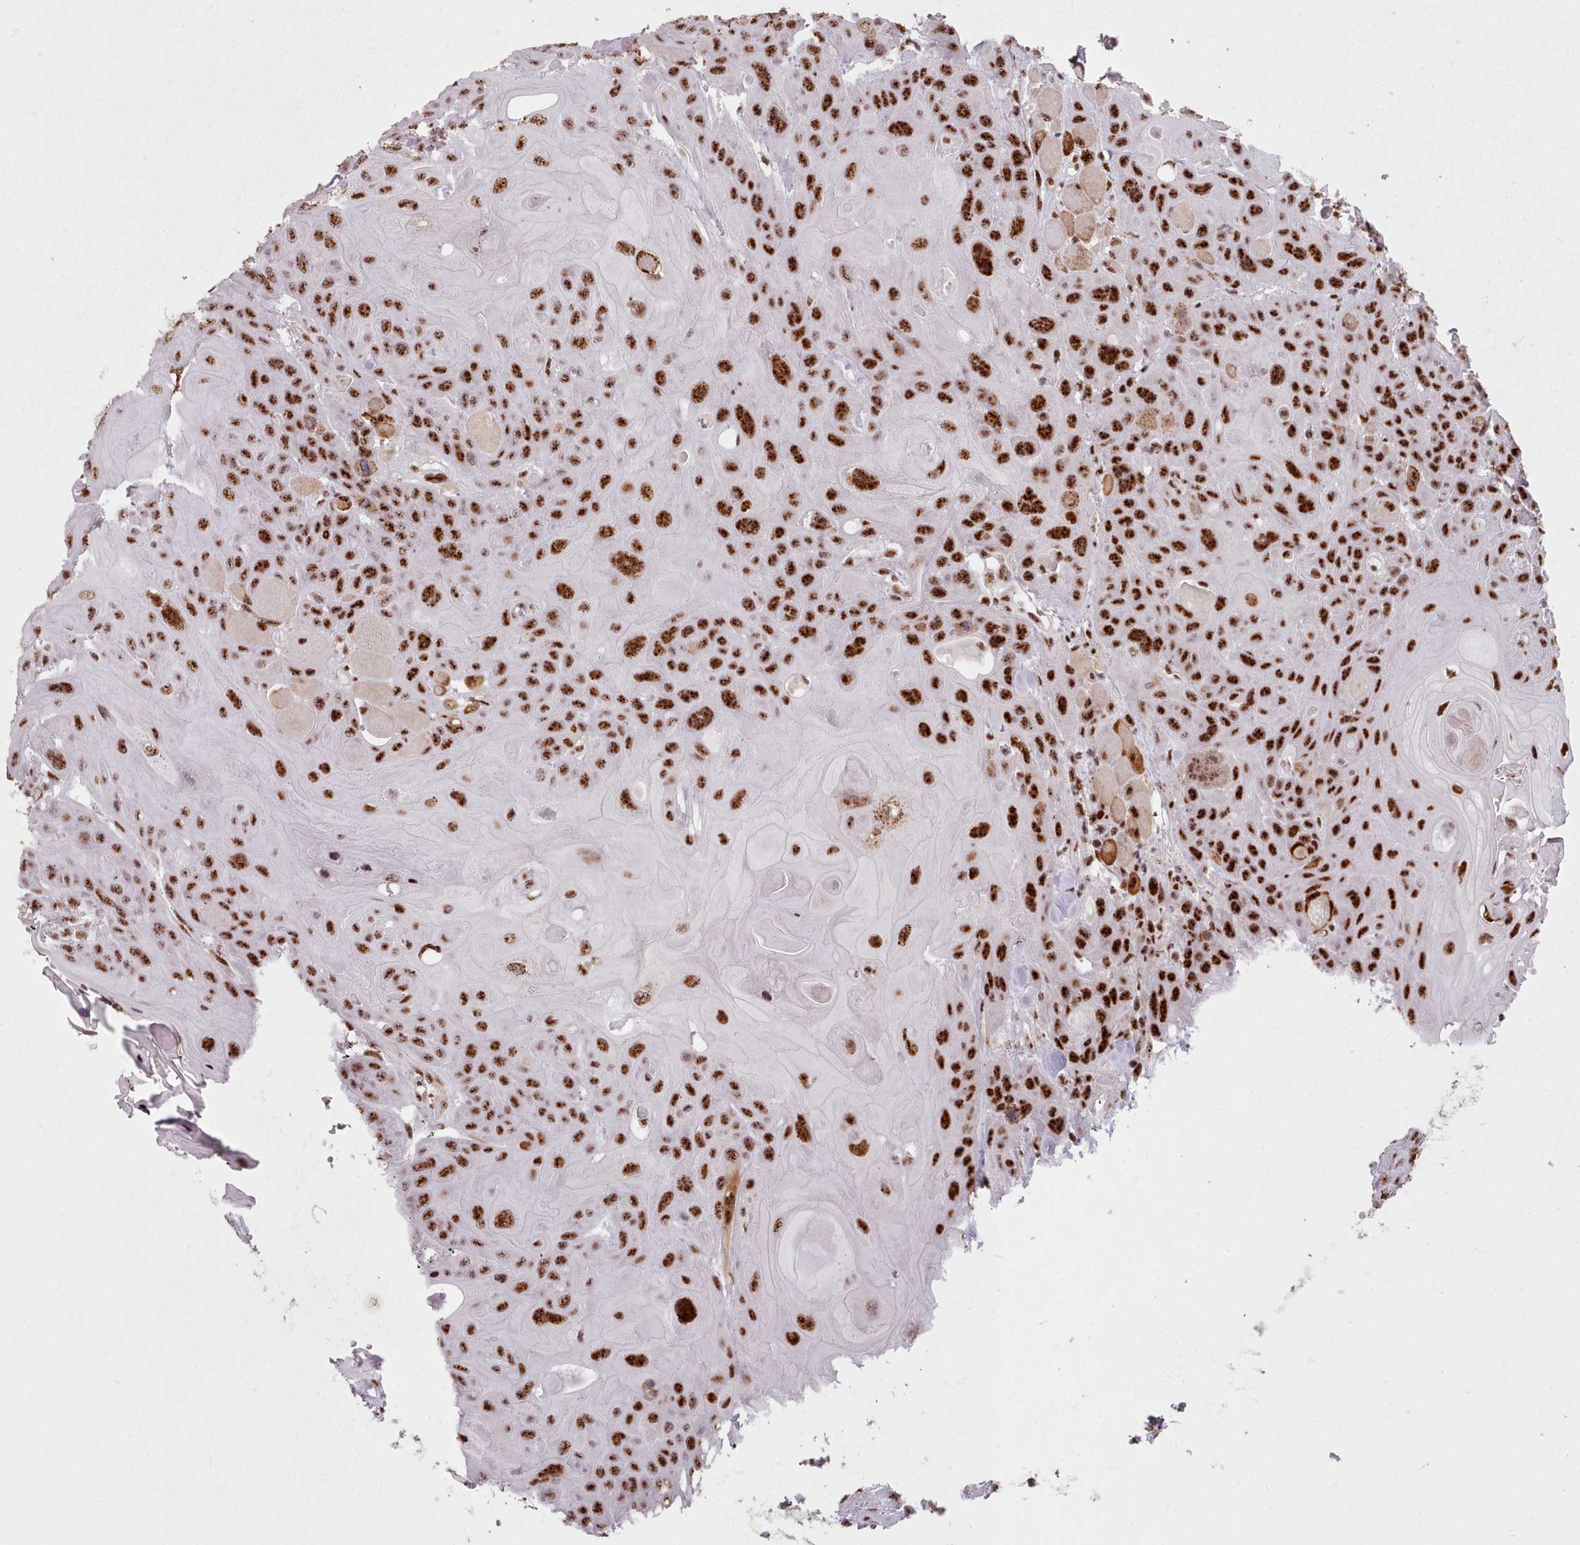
{"staining": {"intensity": "strong", "quantity": ">75%", "location": "nuclear"}, "tissue": "head and neck cancer", "cell_type": "Tumor cells", "image_type": "cancer", "snomed": [{"axis": "morphology", "description": "Squamous cell carcinoma, NOS"}, {"axis": "topography", "description": "Head-Neck"}], "caption": "Protein staining by immunohistochemistry (IHC) displays strong nuclear staining in about >75% of tumor cells in head and neck squamous cell carcinoma. Ihc stains the protein in brown and the nuclei are stained blue.", "gene": "SRRM1", "patient": {"sex": "female", "age": 59}}